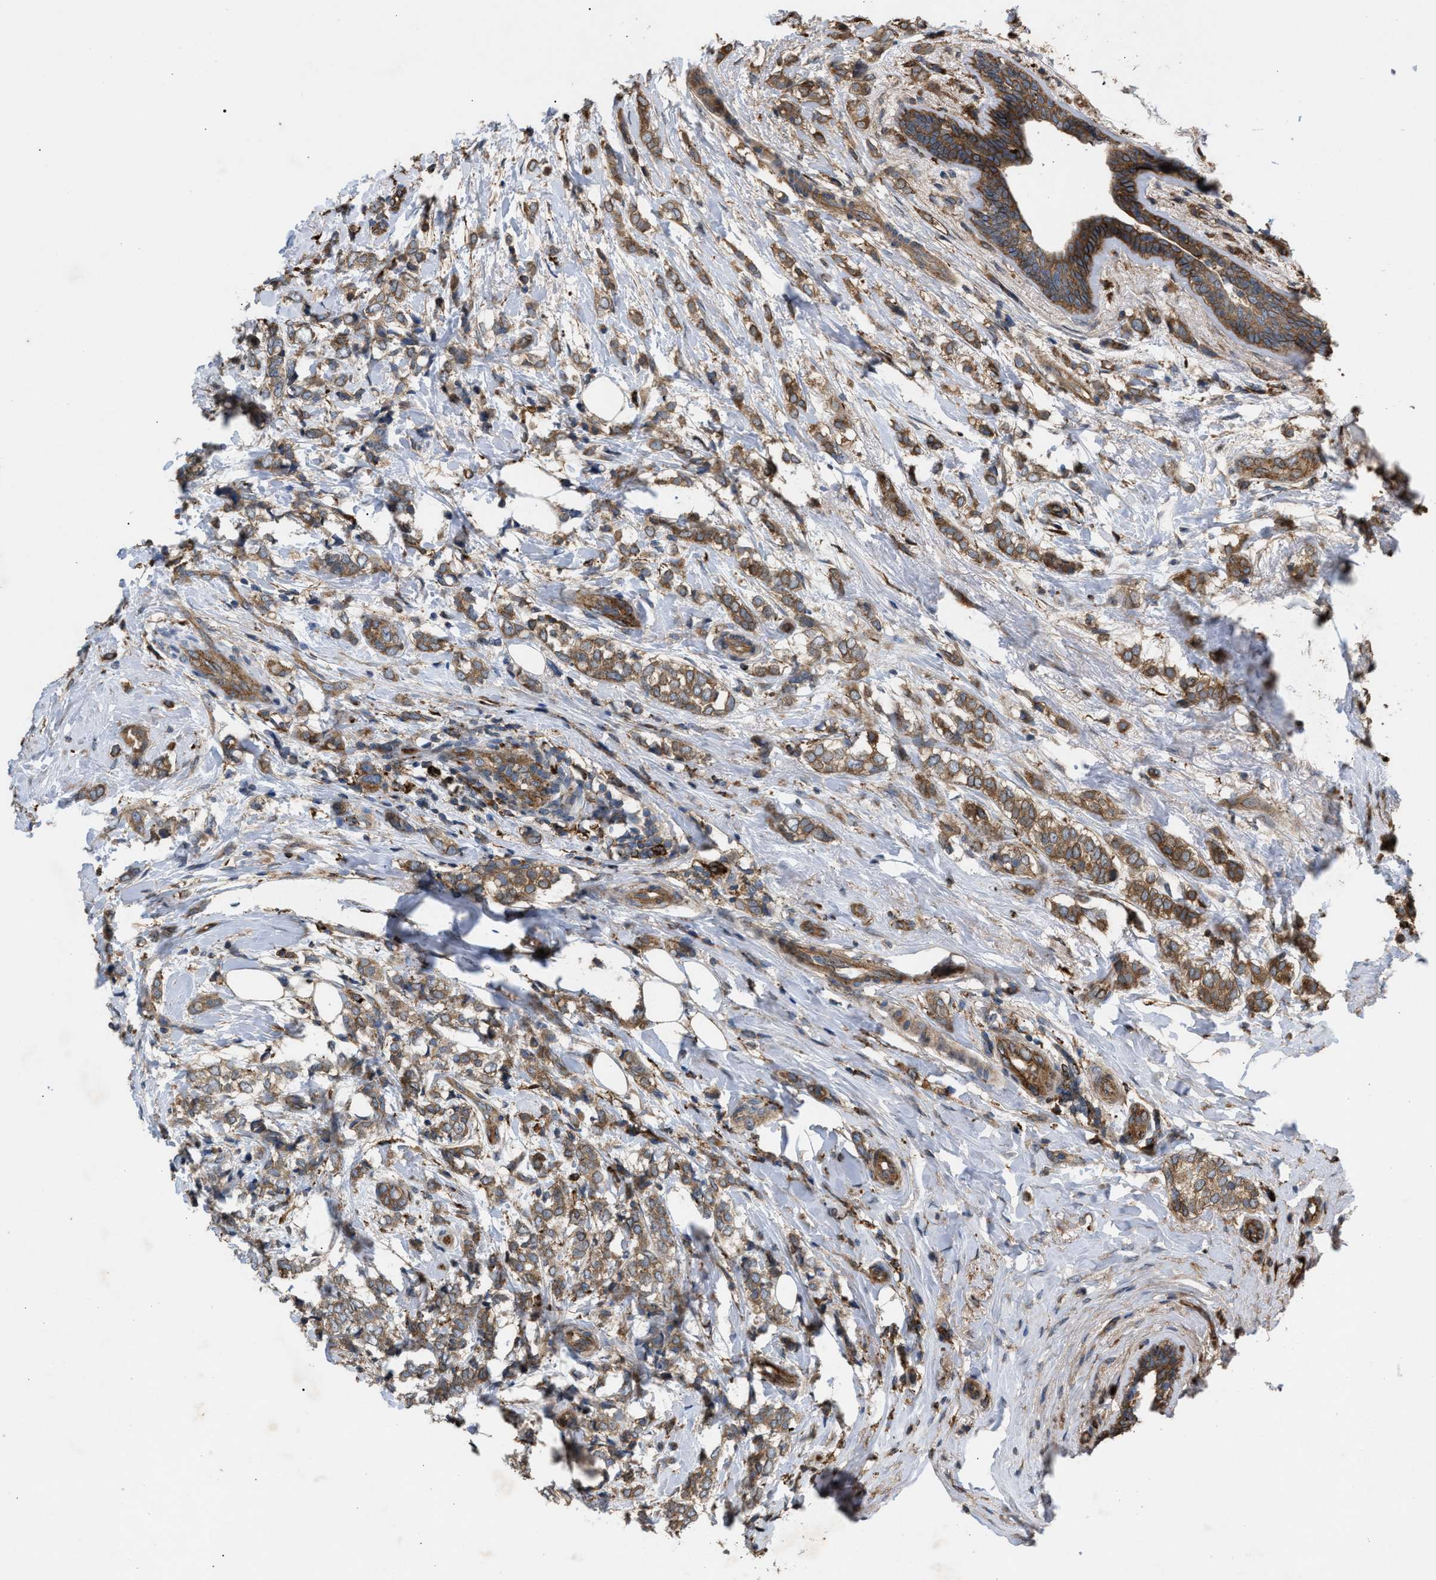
{"staining": {"intensity": "moderate", "quantity": ">75%", "location": "cytoplasmic/membranous"}, "tissue": "breast cancer", "cell_type": "Tumor cells", "image_type": "cancer", "snomed": [{"axis": "morphology", "description": "Normal tissue, NOS"}, {"axis": "morphology", "description": "Lobular carcinoma"}, {"axis": "topography", "description": "Breast"}], "caption": "Breast cancer (lobular carcinoma) tissue displays moderate cytoplasmic/membranous expression in about >75% of tumor cells", "gene": "GCC1", "patient": {"sex": "female", "age": 47}}